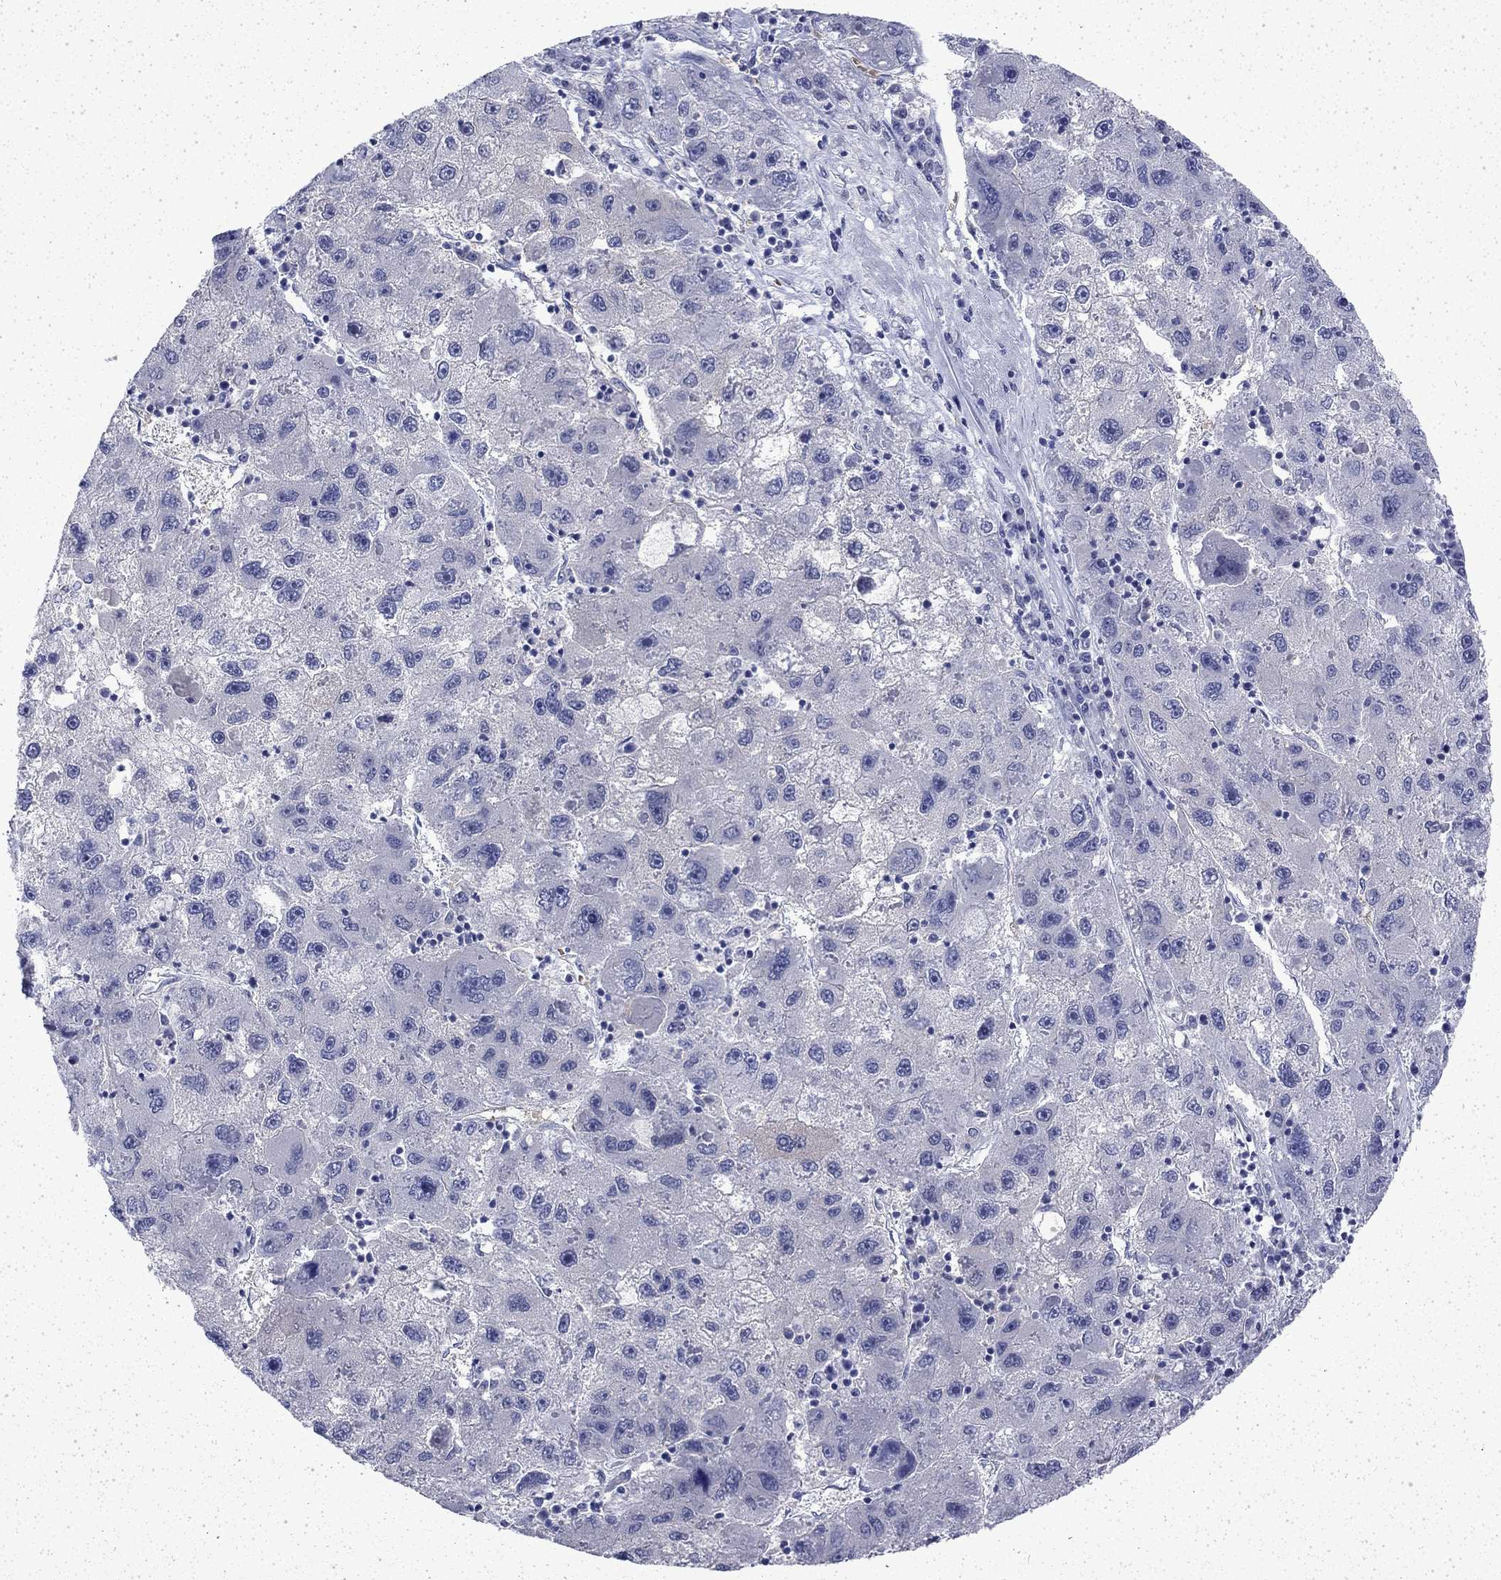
{"staining": {"intensity": "negative", "quantity": "none", "location": "none"}, "tissue": "liver cancer", "cell_type": "Tumor cells", "image_type": "cancer", "snomed": [{"axis": "morphology", "description": "Carcinoma, Hepatocellular, NOS"}, {"axis": "topography", "description": "Liver"}], "caption": "This is an IHC photomicrograph of hepatocellular carcinoma (liver). There is no positivity in tumor cells.", "gene": "ENPP6", "patient": {"sex": "male", "age": 75}}